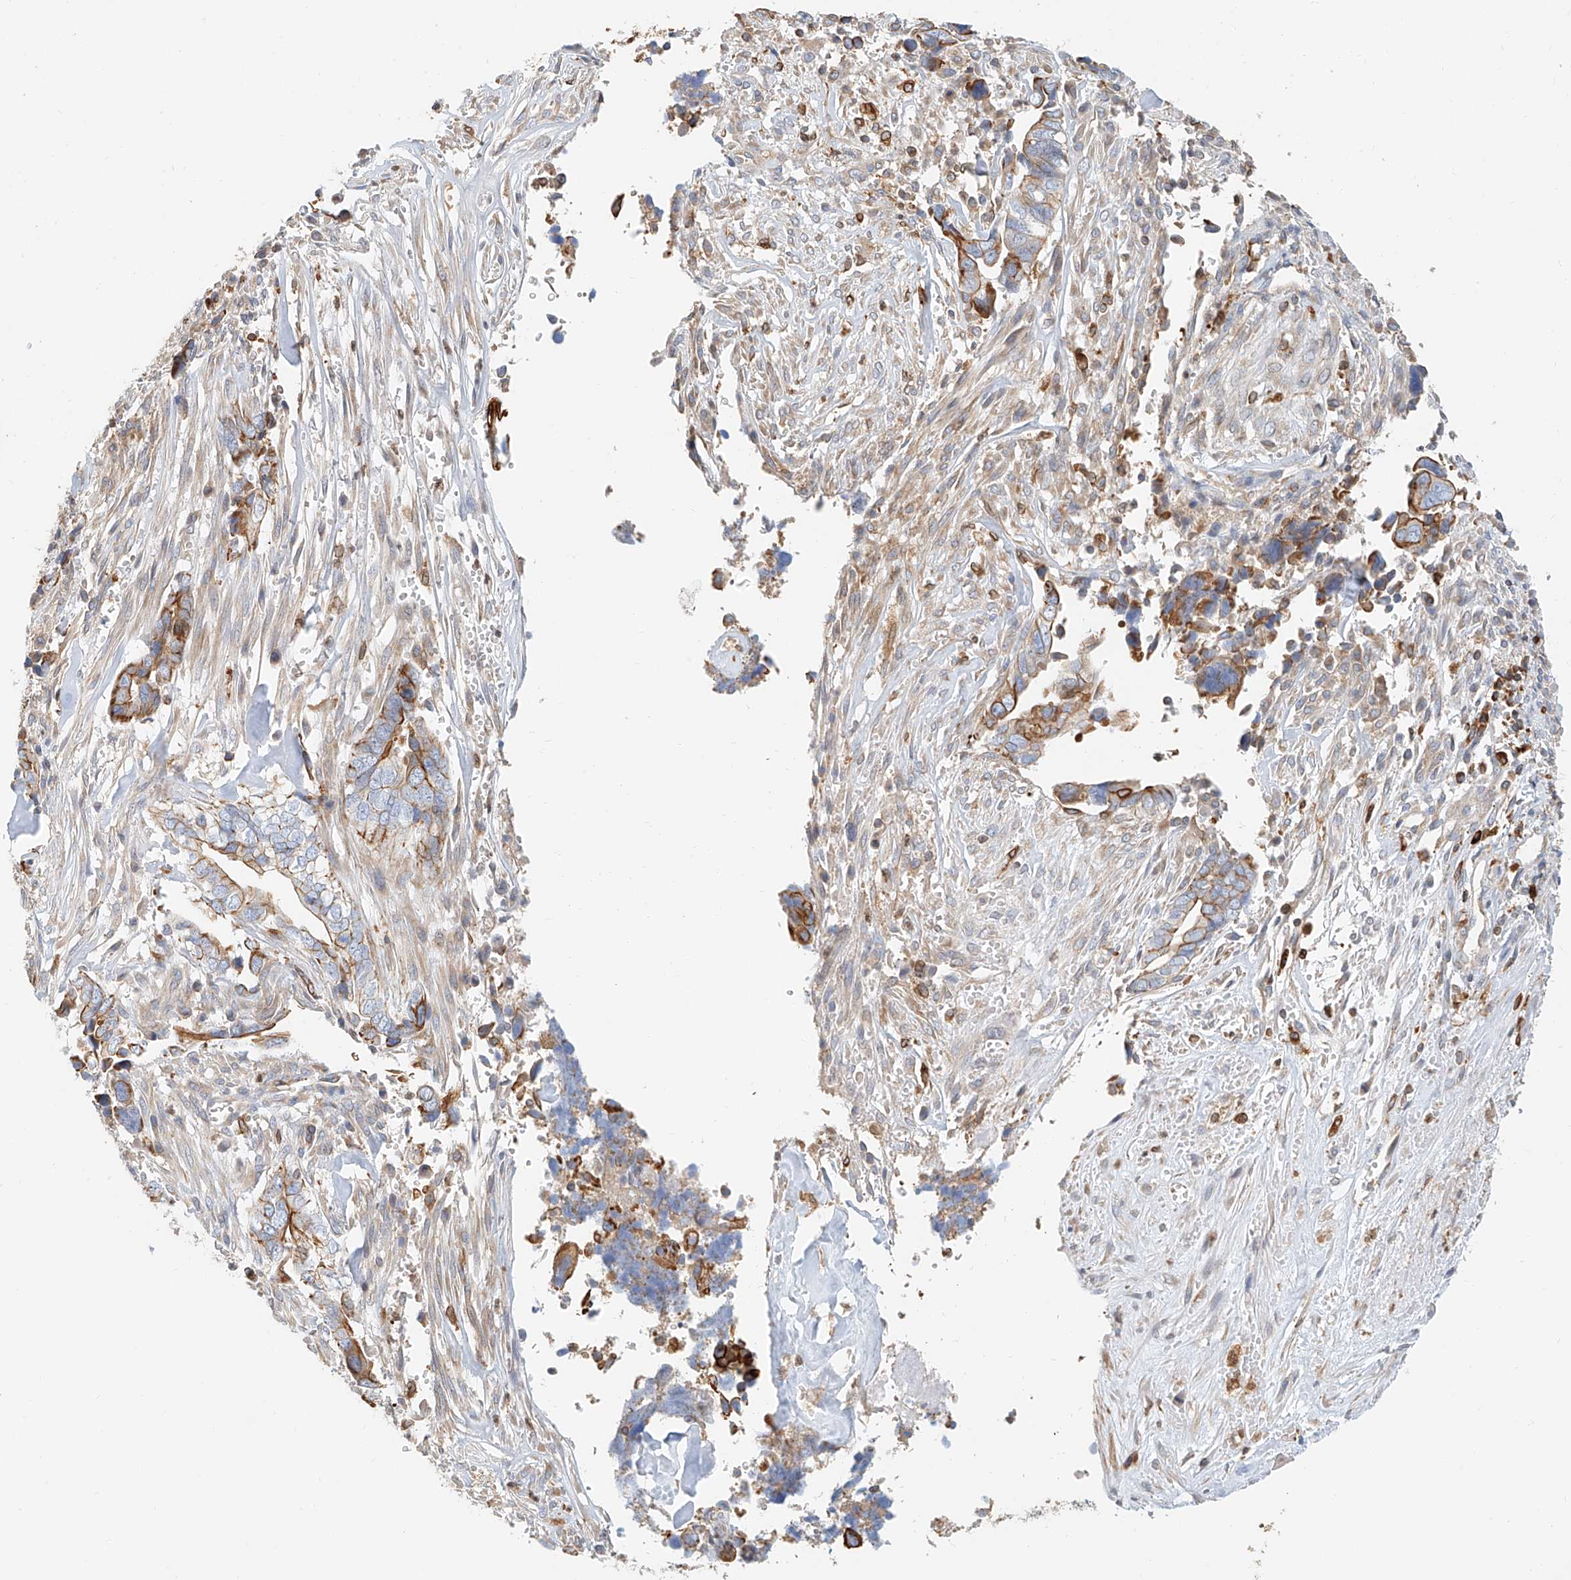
{"staining": {"intensity": "moderate", "quantity": "<25%", "location": "cytoplasmic/membranous"}, "tissue": "liver cancer", "cell_type": "Tumor cells", "image_type": "cancer", "snomed": [{"axis": "morphology", "description": "Cholangiocarcinoma"}, {"axis": "topography", "description": "Liver"}], "caption": "Human liver cancer (cholangiocarcinoma) stained with a brown dye demonstrates moderate cytoplasmic/membranous positive staining in about <25% of tumor cells.", "gene": "DHRS7", "patient": {"sex": "female", "age": 79}}